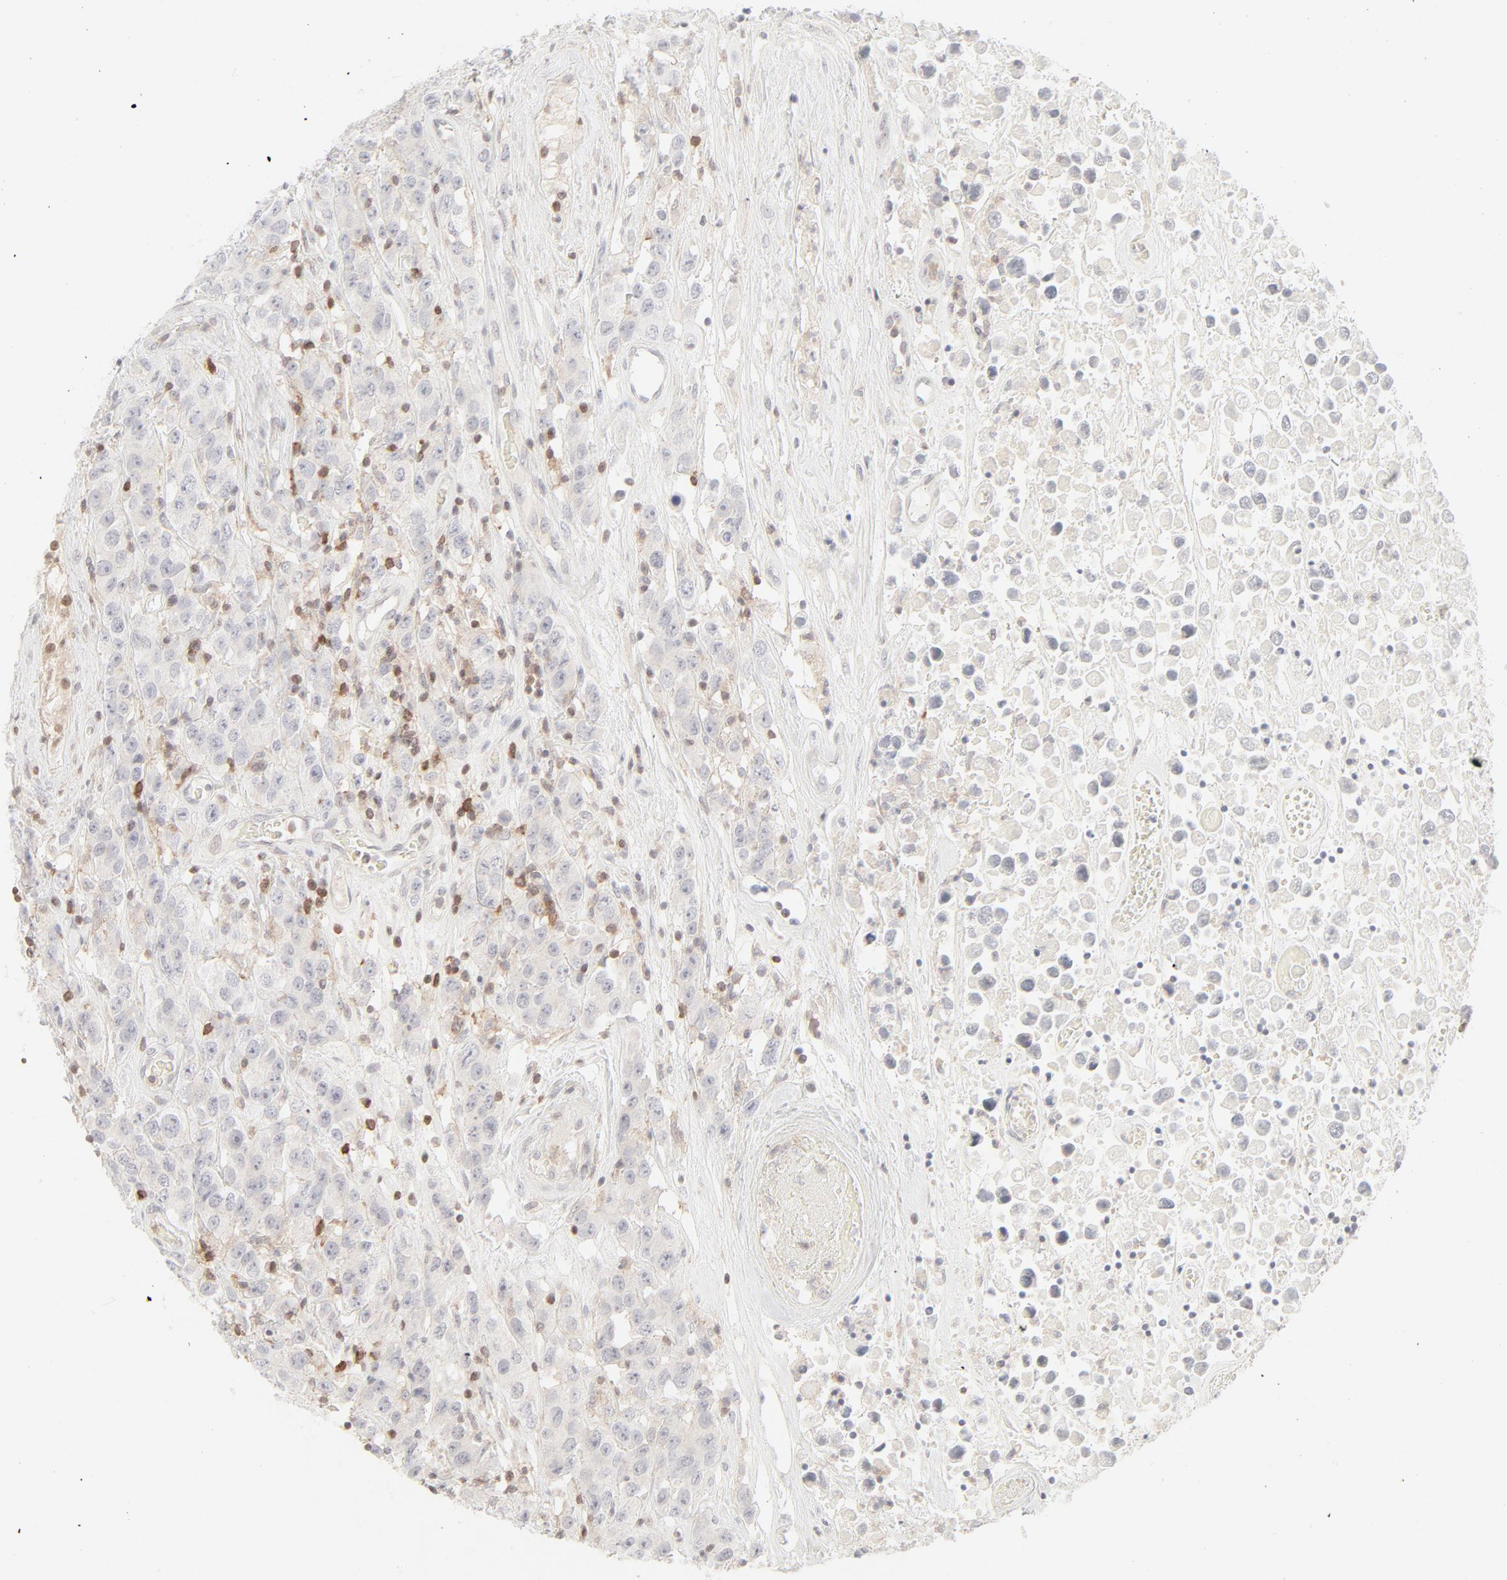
{"staining": {"intensity": "negative", "quantity": "none", "location": "none"}, "tissue": "testis cancer", "cell_type": "Tumor cells", "image_type": "cancer", "snomed": [{"axis": "morphology", "description": "Seminoma, NOS"}, {"axis": "topography", "description": "Testis"}], "caption": "This is an immunohistochemistry image of human testis cancer. There is no expression in tumor cells.", "gene": "PRKCB", "patient": {"sex": "male", "age": 52}}